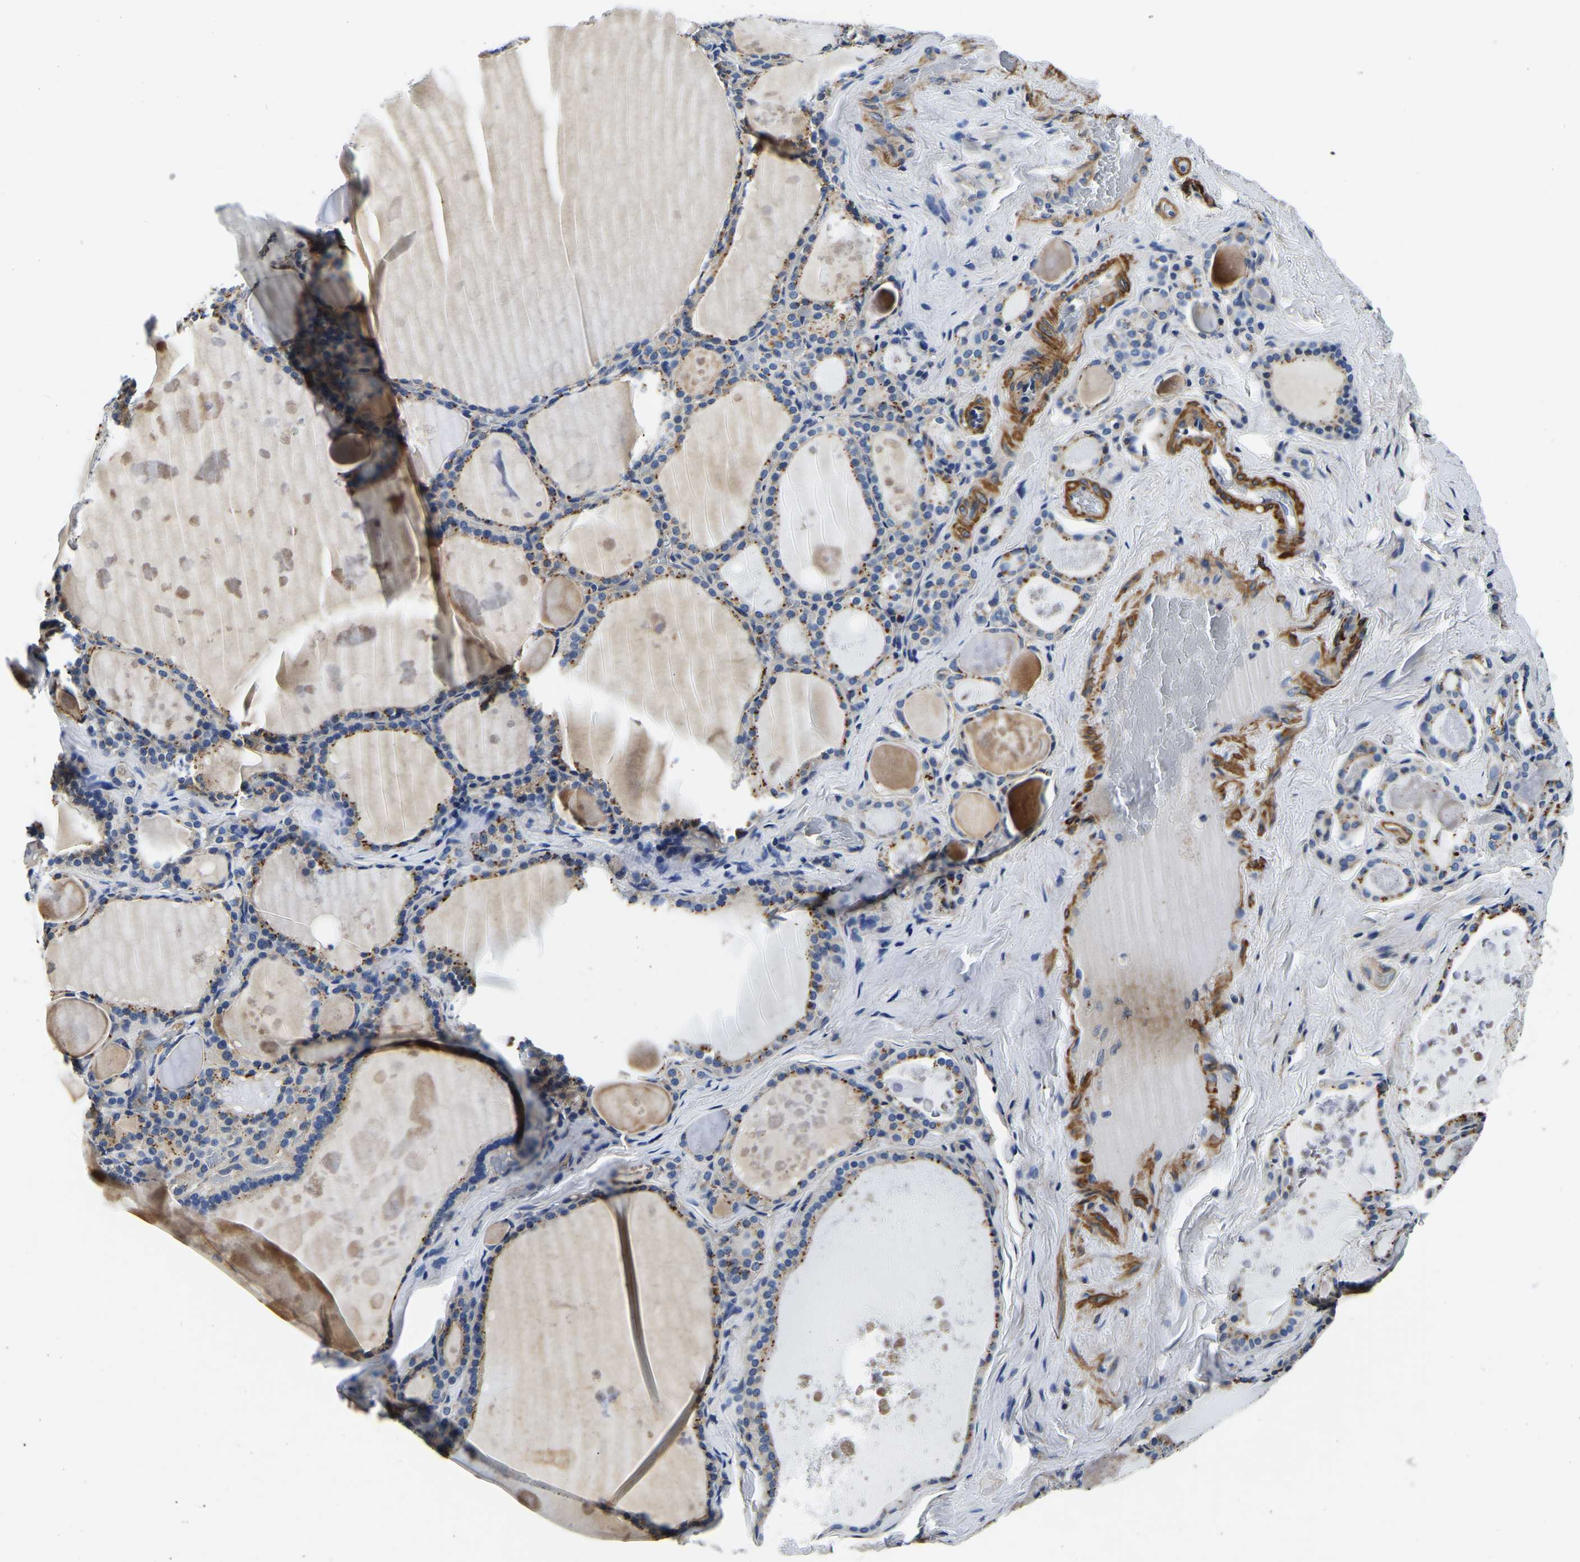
{"staining": {"intensity": "moderate", "quantity": ">75%", "location": "cytoplasmic/membranous"}, "tissue": "thyroid gland", "cell_type": "Glandular cells", "image_type": "normal", "snomed": [{"axis": "morphology", "description": "Normal tissue, NOS"}, {"axis": "topography", "description": "Thyroid gland"}], "caption": "High-magnification brightfield microscopy of normal thyroid gland stained with DAB (3,3'-diaminobenzidine) (brown) and counterstained with hematoxylin (blue). glandular cells exhibit moderate cytoplasmic/membranous expression is seen in approximately>75% of cells.", "gene": "KCTD17", "patient": {"sex": "male", "age": 56}}